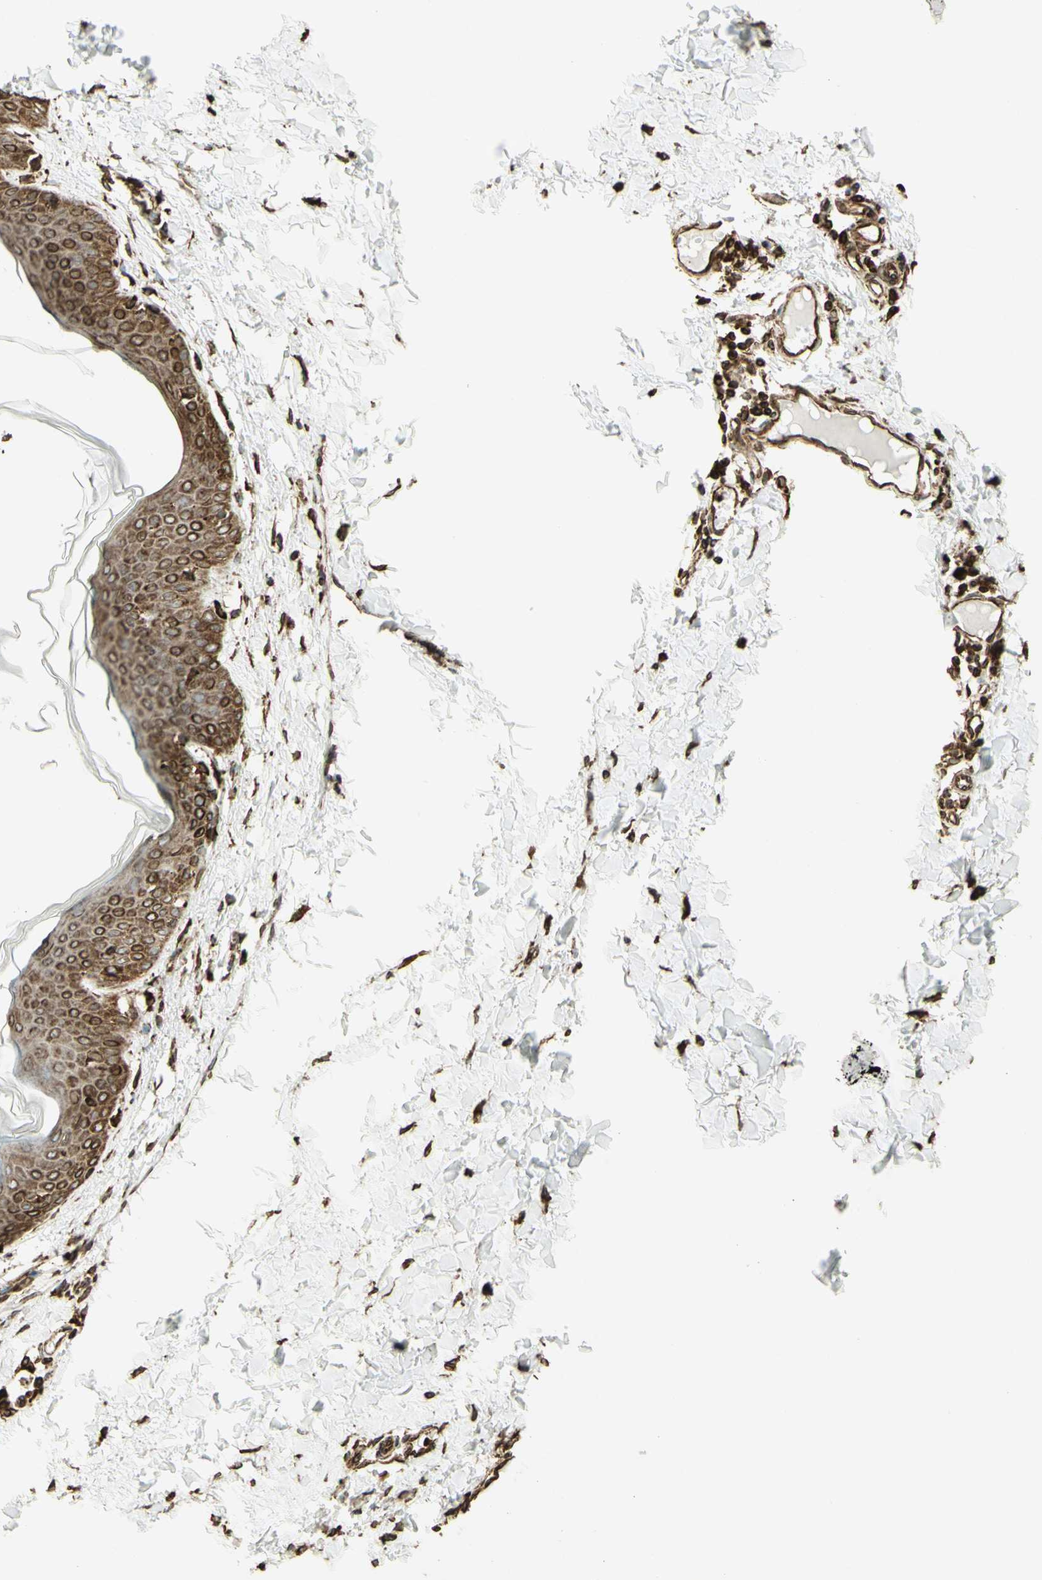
{"staining": {"intensity": "strong", "quantity": ">75%", "location": "cytoplasmic/membranous"}, "tissue": "skin", "cell_type": "Fibroblasts", "image_type": "normal", "snomed": [{"axis": "morphology", "description": "Normal tissue, NOS"}, {"axis": "topography", "description": "Skin"}], "caption": "Skin stained with immunohistochemistry shows strong cytoplasmic/membranous staining in approximately >75% of fibroblasts.", "gene": "CANX", "patient": {"sex": "female", "age": 17}}